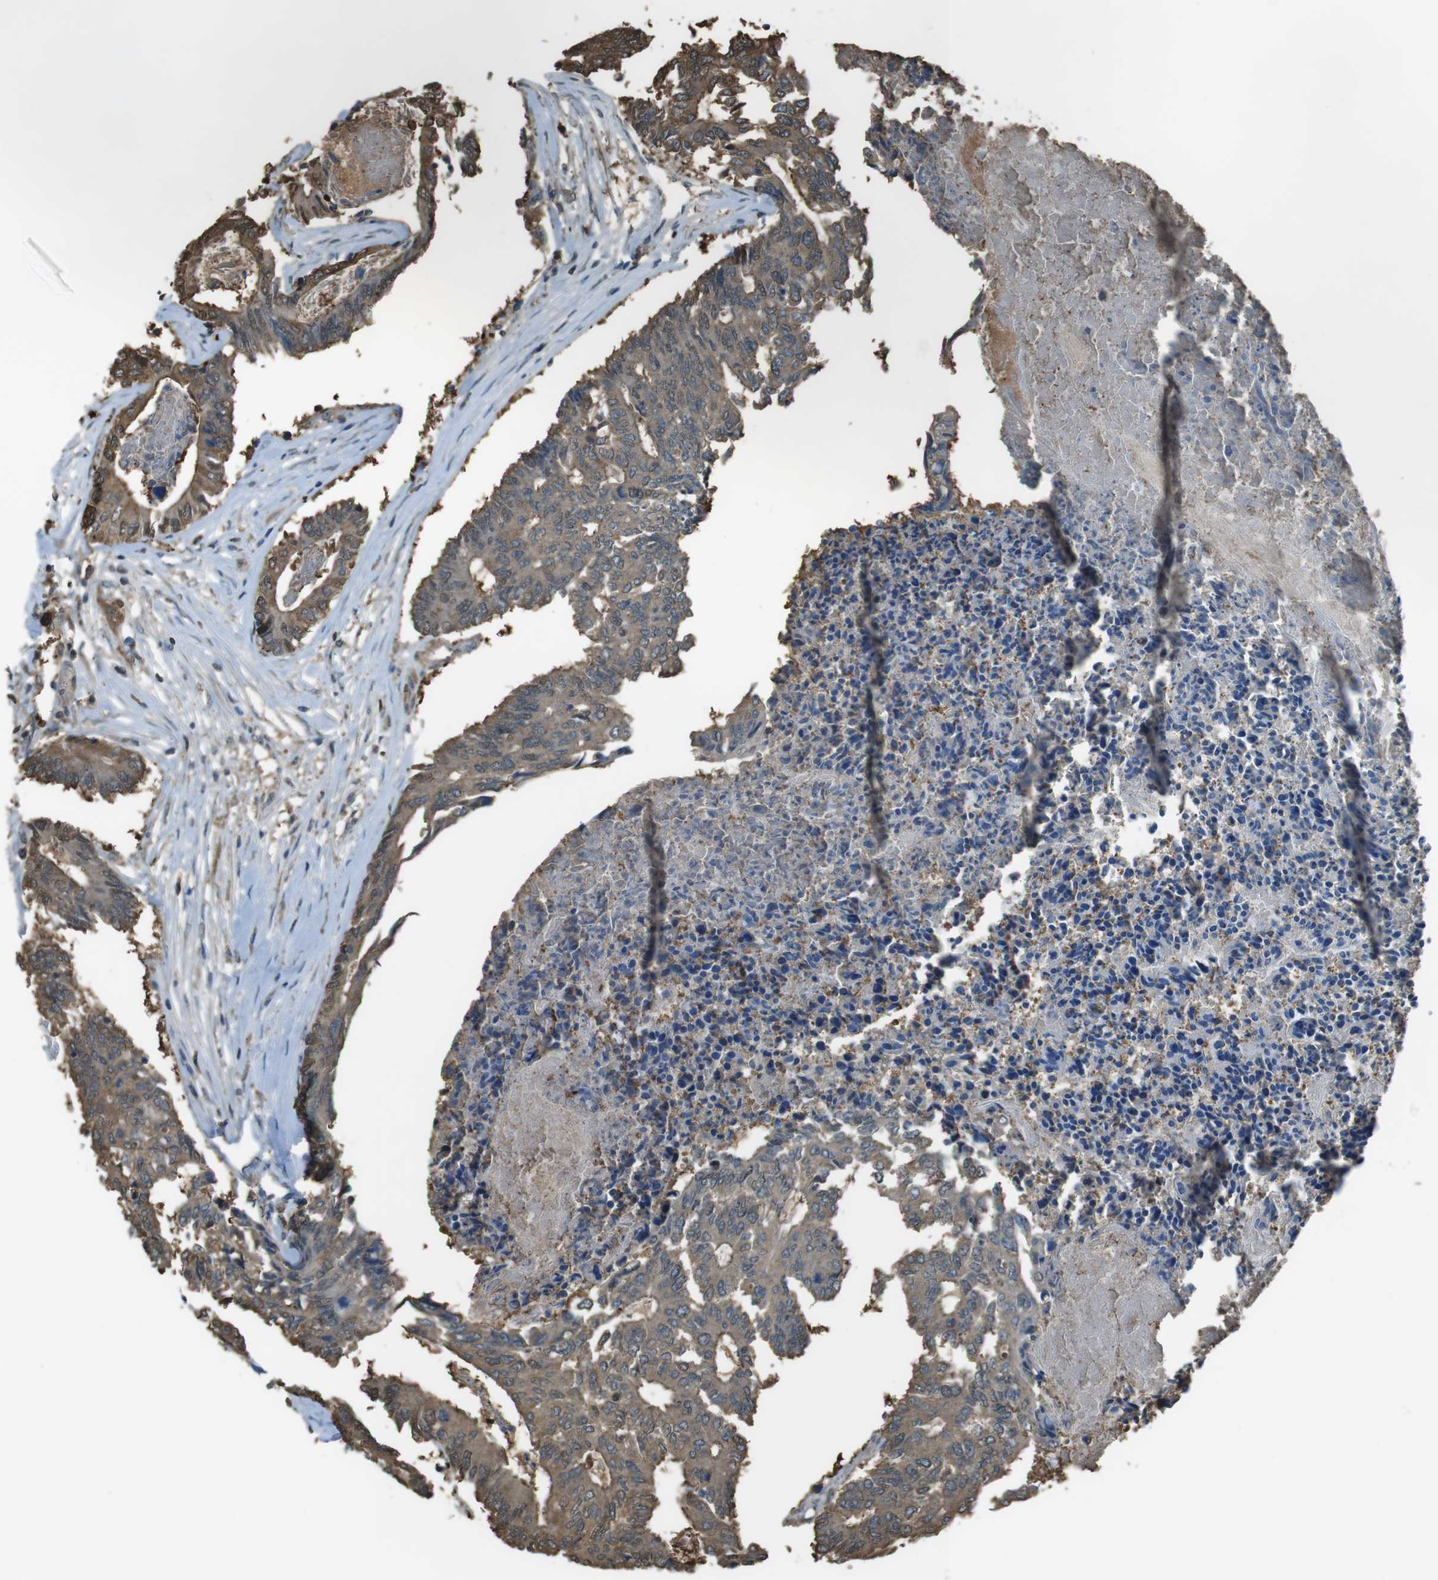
{"staining": {"intensity": "moderate", "quantity": ">75%", "location": "cytoplasmic/membranous"}, "tissue": "colorectal cancer", "cell_type": "Tumor cells", "image_type": "cancer", "snomed": [{"axis": "morphology", "description": "Adenocarcinoma, NOS"}, {"axis": "topography", "description": "Rectum"}], "caption": "A high-resolution micrograph shows immunohistochemistry (IHC) staining of colorectal cancer (adenocarcinoma), which demonstrates moderate cytoplasmic/membranous positivity in about >75% of tumor cells.", "gene": "TWSG1", "patient": {"sex": "male", "age": 63}}